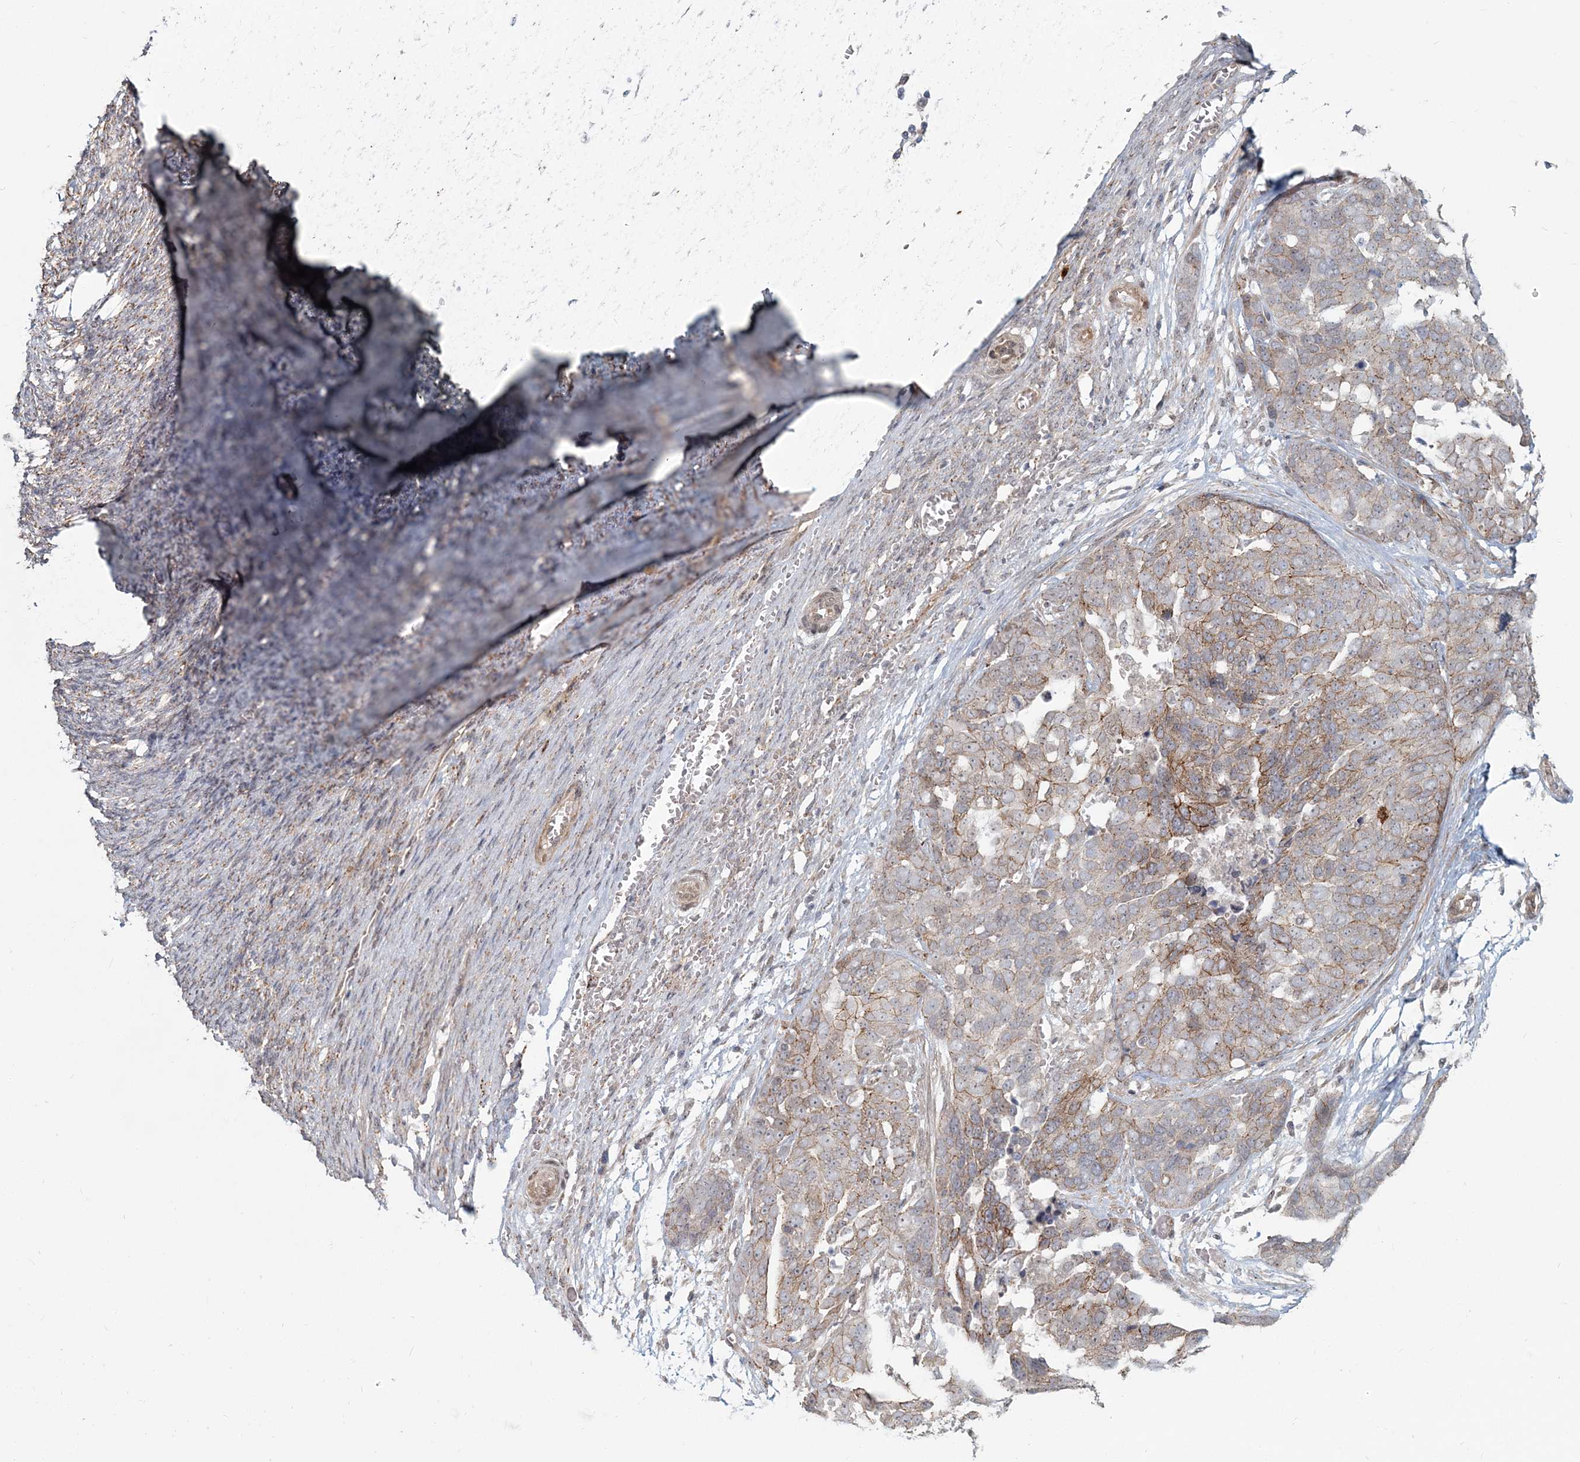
{"staining": {"intensity": "moderate", "quantity": "25%-75%", "location": "cytoplasmic/membranous"}, "tissue": "ovarian cancer", "cell_type": "Tumor cells", "image_type": "cancer", "snomed": [{"axis": "morphology", "description": "Cystadenocarcinoma, serous, NOS"}, {"axis": "topography", "description": "Ovary"}], "caption": "A micrograph showing moderate cytoplasmic/membranous staining in approximately 25%-75% of tumor cells in ovarian cancer (serous cystadenocarcinoma), as visualized by brown immunohistochemical staining.", "gene": "SH3PXD2A", "patient": {"sex": "female", "age": 44}}